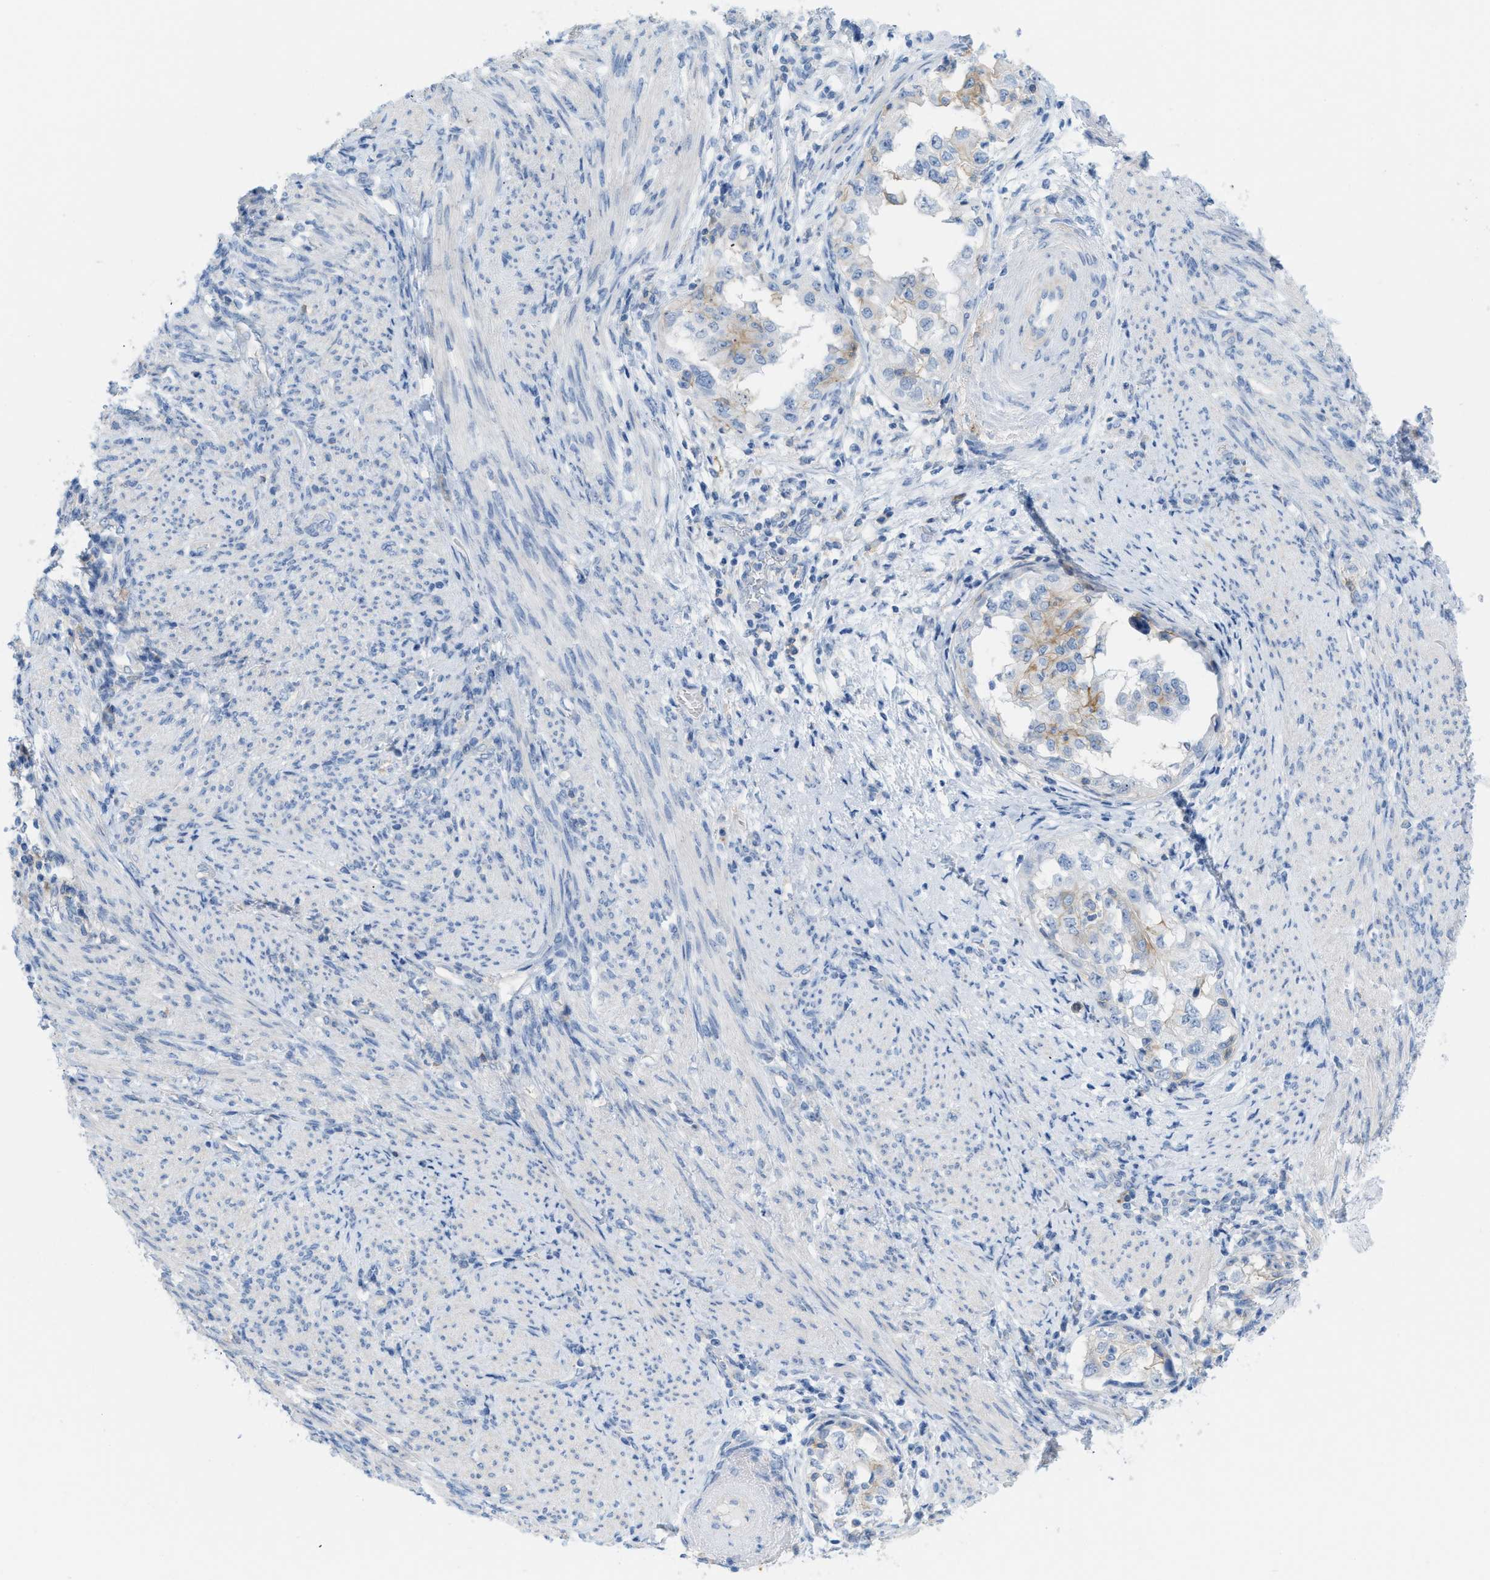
{"staining": {"intensity": "negative", "quantity": "none", "location": "none"}, "tissue": "endometrial cancer", "cell_type": "Tumor cells", "image_type": "cancer", "snomed": [{"axis": "morphology", "description": "Adenocarcinoma, NOS"}, {"axis": "topography", "description": "Endometrium"}], "caption": "A micrograph of human adenocarcinoma (endometrial) is negative for staining in tumor cells. (Immunohistochemistry, brightfield microscopy, high magnification).", "gene": "SLC3A2", "patient": {"sex": "female", "age": 85}}